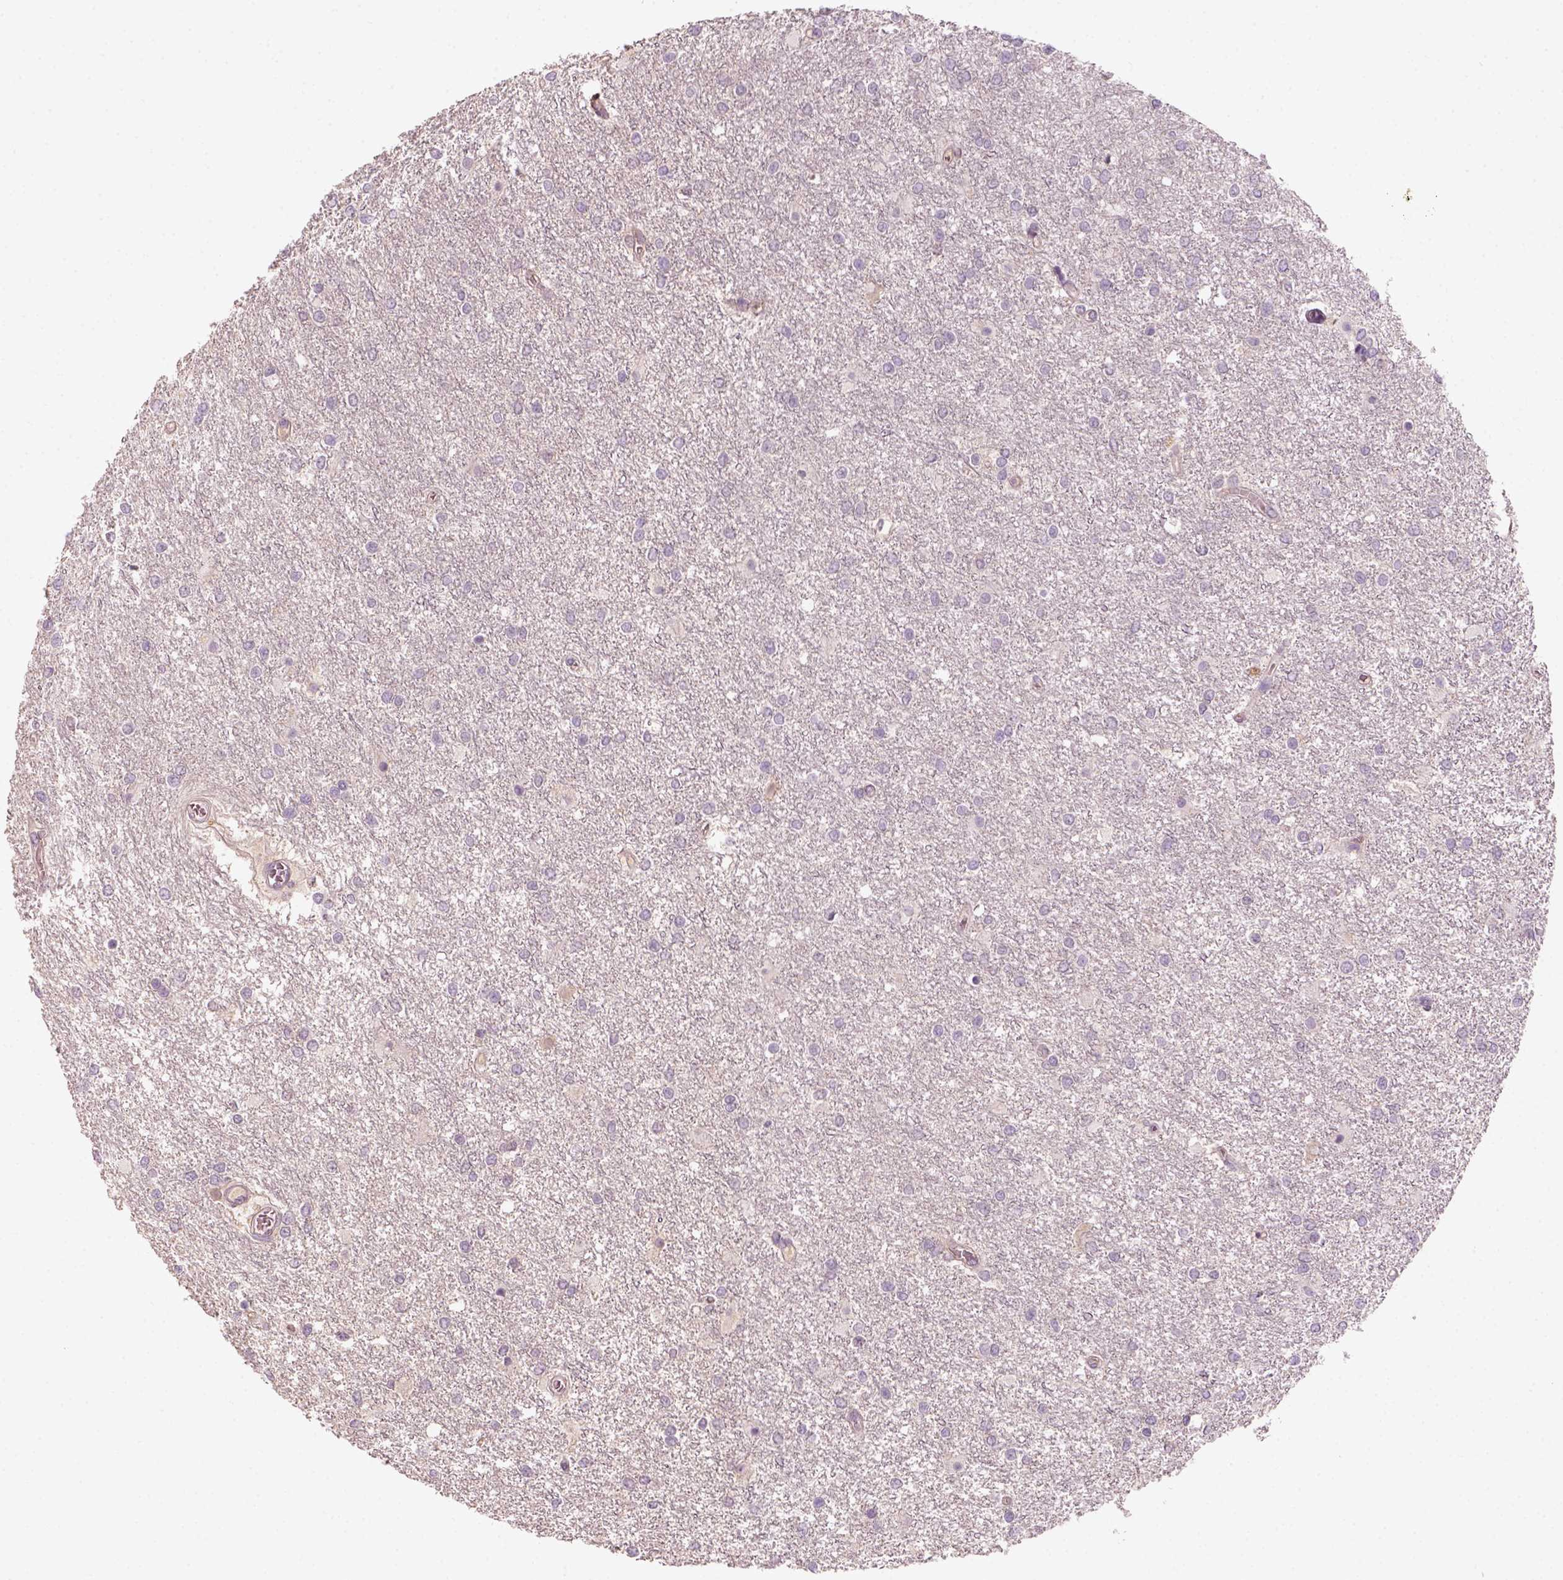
{"staining": {"intensity": "negative", "quantity": "none", "location": "none"}, "tissue": "glioma", "cell_type": "Tumor cells", "image_type": "cancer", "snomed": [{"axis": "morphology", "description": "Glioma, malignant, High grade"}, {"axis": "topography", "description": "Brain"}], "caption": "IHC of human malignant glioma (high-grade) demonstrates no expression in tumor cells.", "gene": "AQP9", "patient": {"sex": "female", "age": 61}}